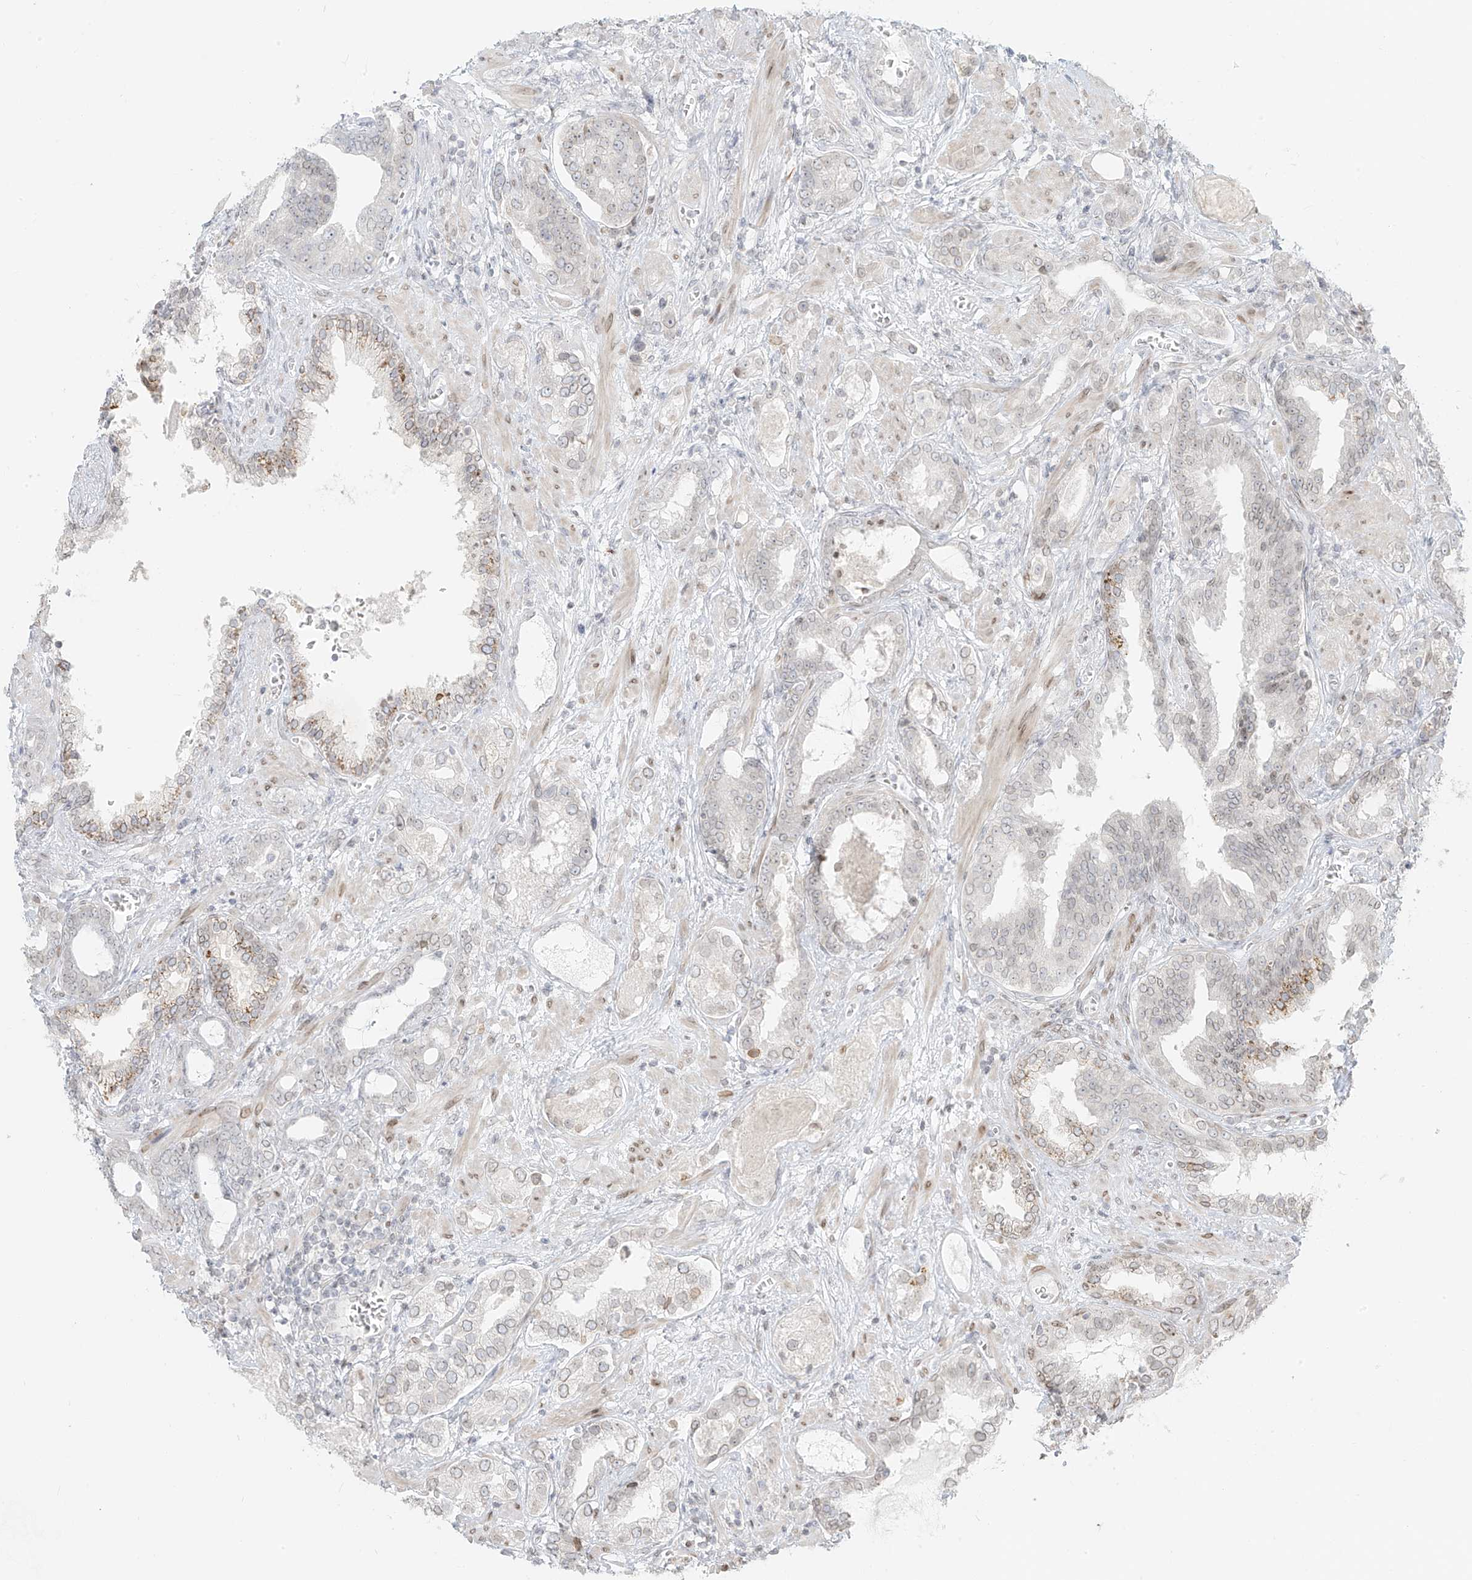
{"staining": {"intensity": "negative", "quantity": "none", "location": "none"}, "tissue": "prostate cancer", "cell_type": "Tumor cells", "image_type": "cancer", "snomed": [{"axis": "morphology", "description": "Adenocarcinoma, High grade"}, {"axis": "topography", "description": "Prostate and seminal vesicle, NOS"}], "caption": "This is a histopathology image of immunohistochemistry staining of adenocarcinoma (high-grade) (prostate), which shows no expression in tumor cells. Nuclei are stained in blue.", "gene": "OSBPL7", "patient": {"sex": "male", "age": 67}}